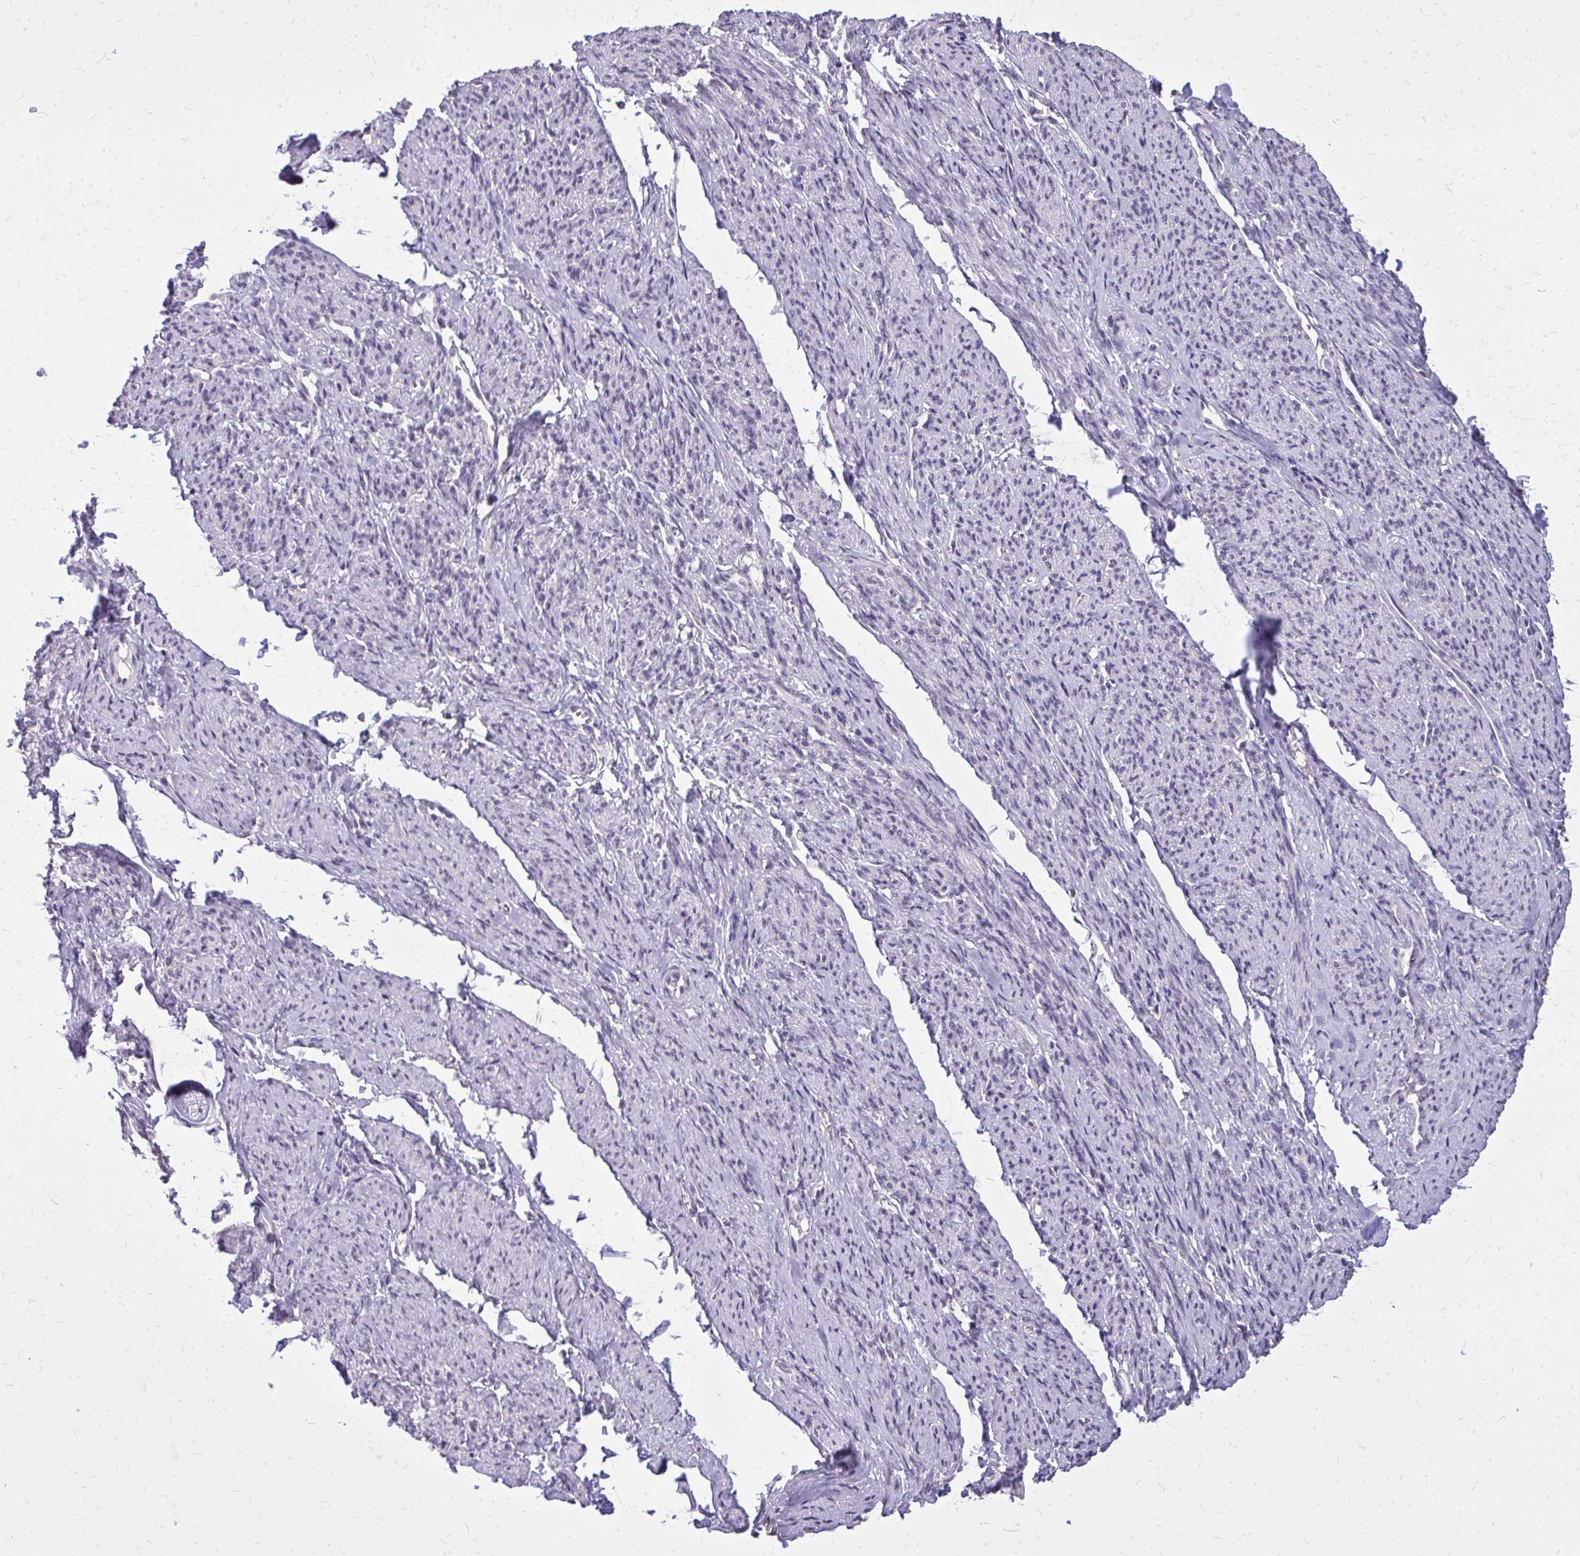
{"staining": {"intensity": "negative", "quantity": "none", "location": "none"}, "tissue": "smooth muscle", "cell_type": "Smooth muscle cells", "image_type": "normal", "snomed": [{"axis": "morphology", "description": "Normal tissue, NOS"}, {"axis": "topography", "description": "Smooth muscle"}], "caption": "Smooth muscle cells are negative for protein expression in normal human smooth muscle. (Immunohistochemistry (ihc), brightfield microscopy, high magnification).", "gene": "AKAP5", "patient": {"sex": "female", "age": 65}}